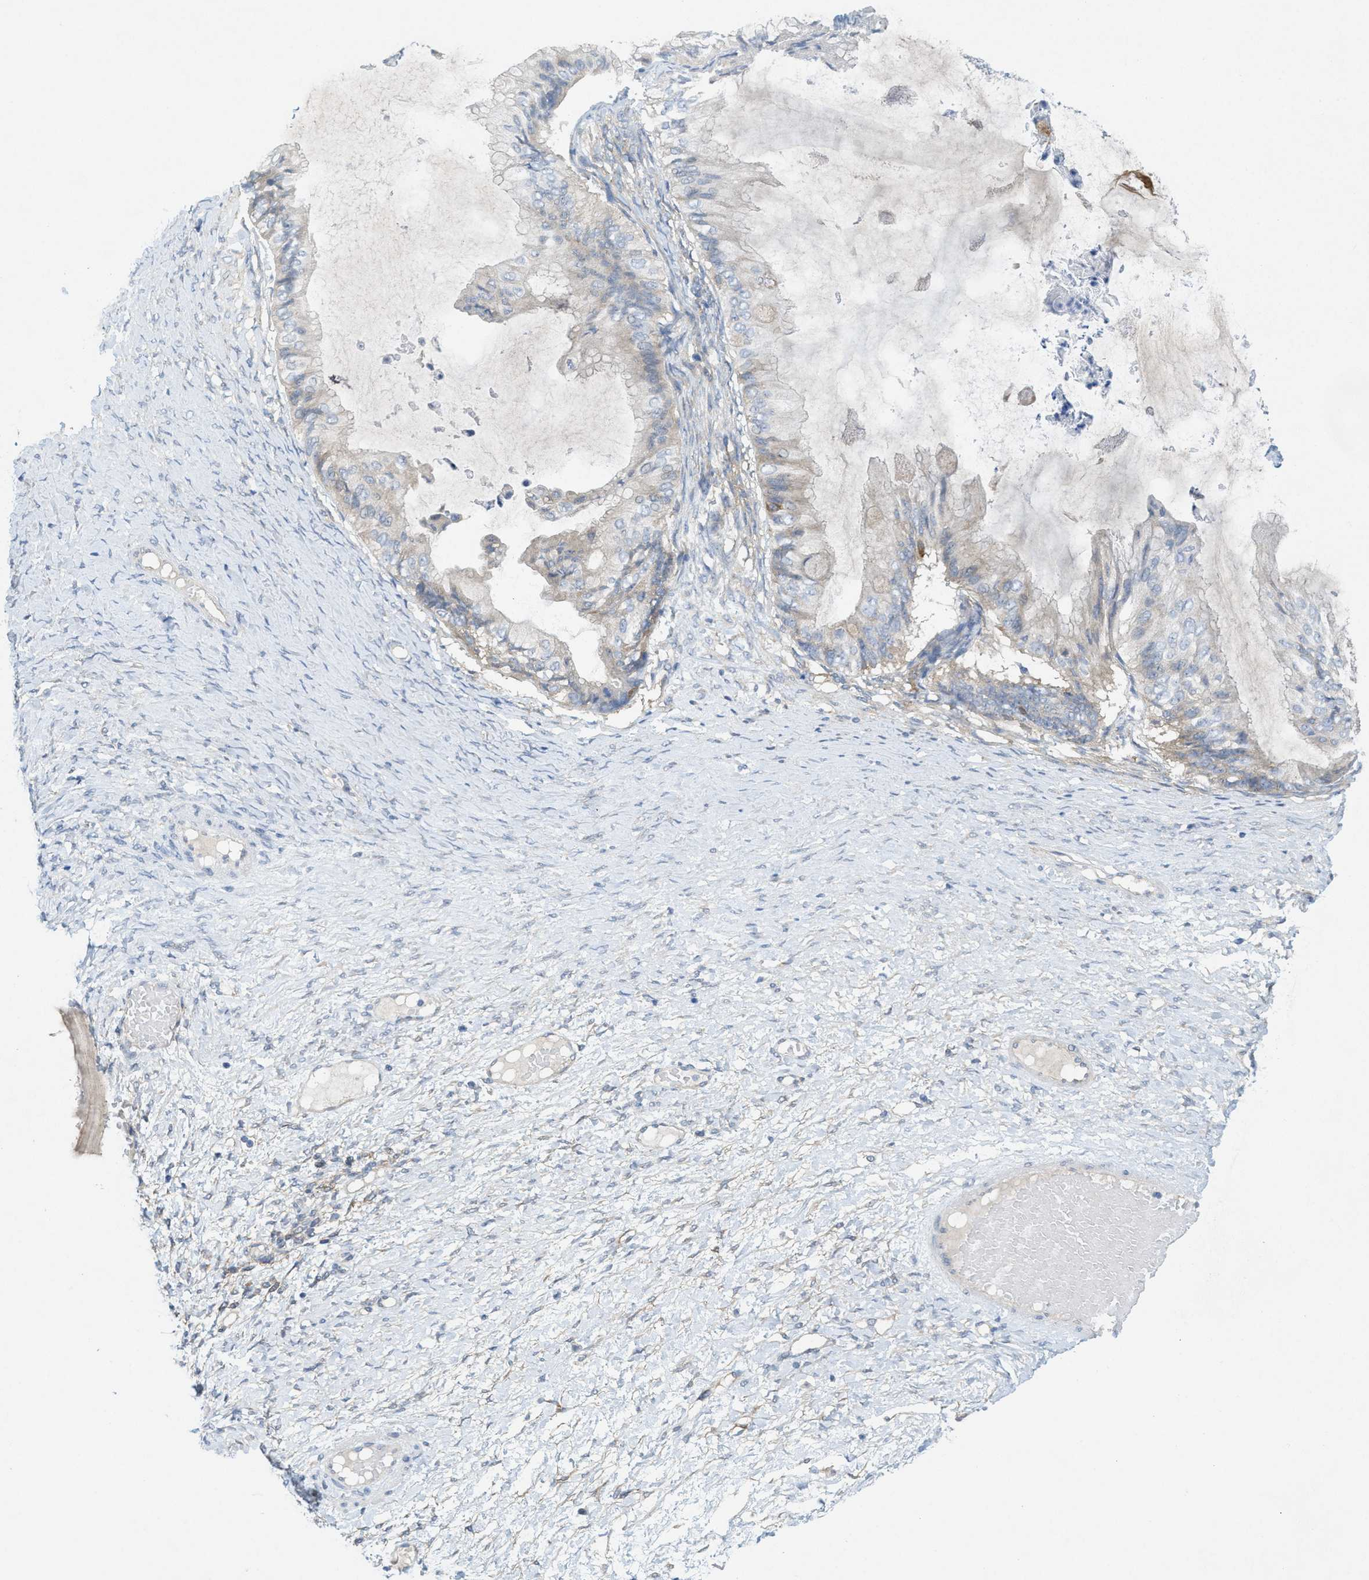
{"staining": {"intensity": "negative", "quantity": "none", "location": "none"}, "tissue": "ovarian cancer", "cell_type": "Tumor cells", "image_type": "cancer", "snomed": [{"axis": "morphology", "description": "Cystadenocarcinoma, mucinous, NOS"}, {"axis": "topography", "description": "Ovary"}], "caption": "Protein analysis of ovarian cancer reveals no significant staining in tumor cells. (Brightfield microscopy of DAB (3,3'-diaminobenzidine) IHC at high magnification).", "gene": "ZFYVE9", "patient": {"sex": "female", "age": 61}}